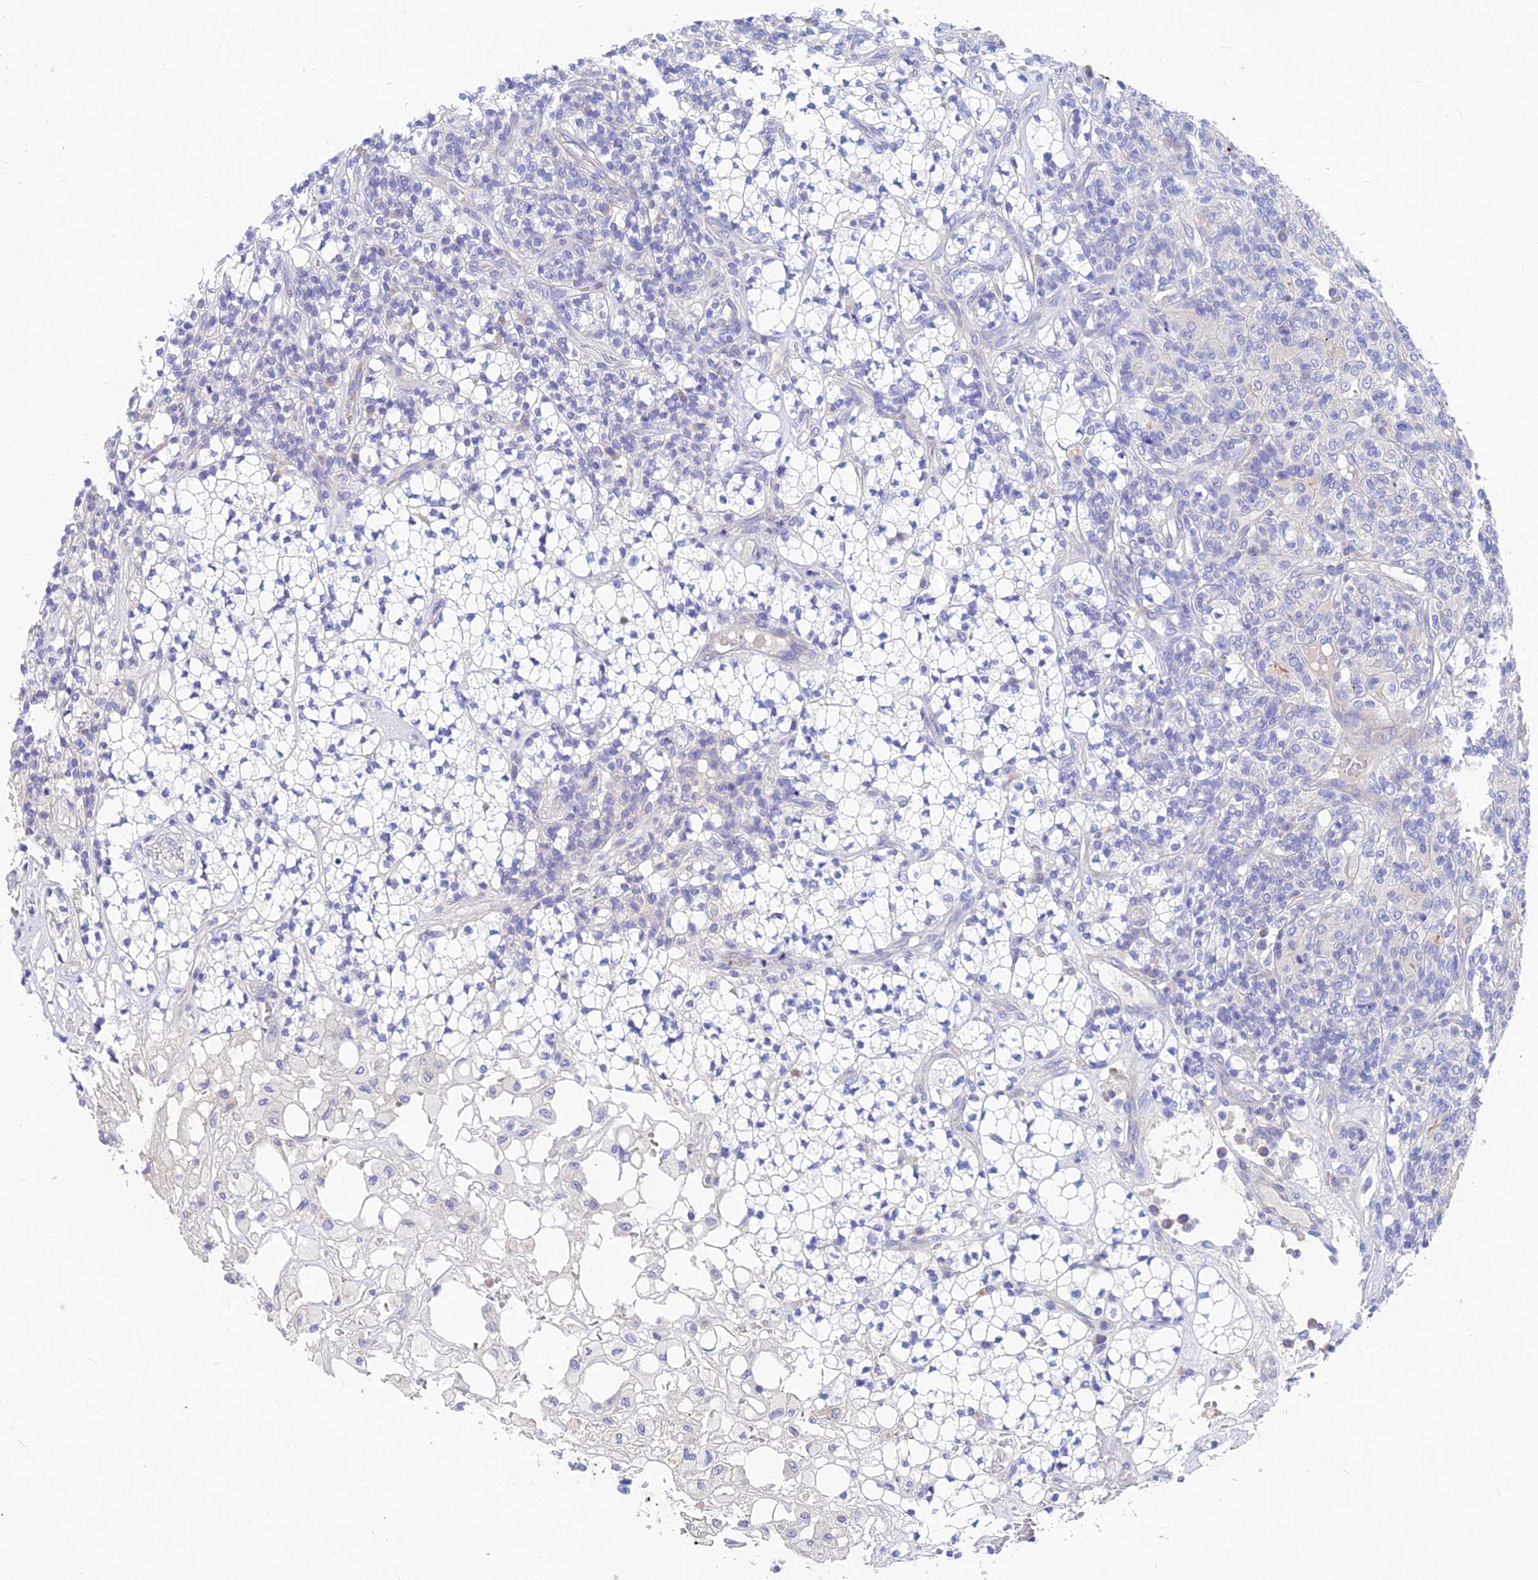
{"staining": {"intensity": "negative", "quantity": "none", "location": "none"}, "tissue": "renal cancer", "cell_type": "Tumor cells", "image_type": "cancer", "snomed": [{"axis": "morphology", "description": "Adenocarcinoma, NOS"}, {"axis": "topography", "description": "Kidney"}], "caption": "Adenocarcinoma (renal) was stained to show a protein in brown. There is no significant staining in tumor cells.", "gene": "TENT4B", "patient": {"sex": "male", "age": 77}}